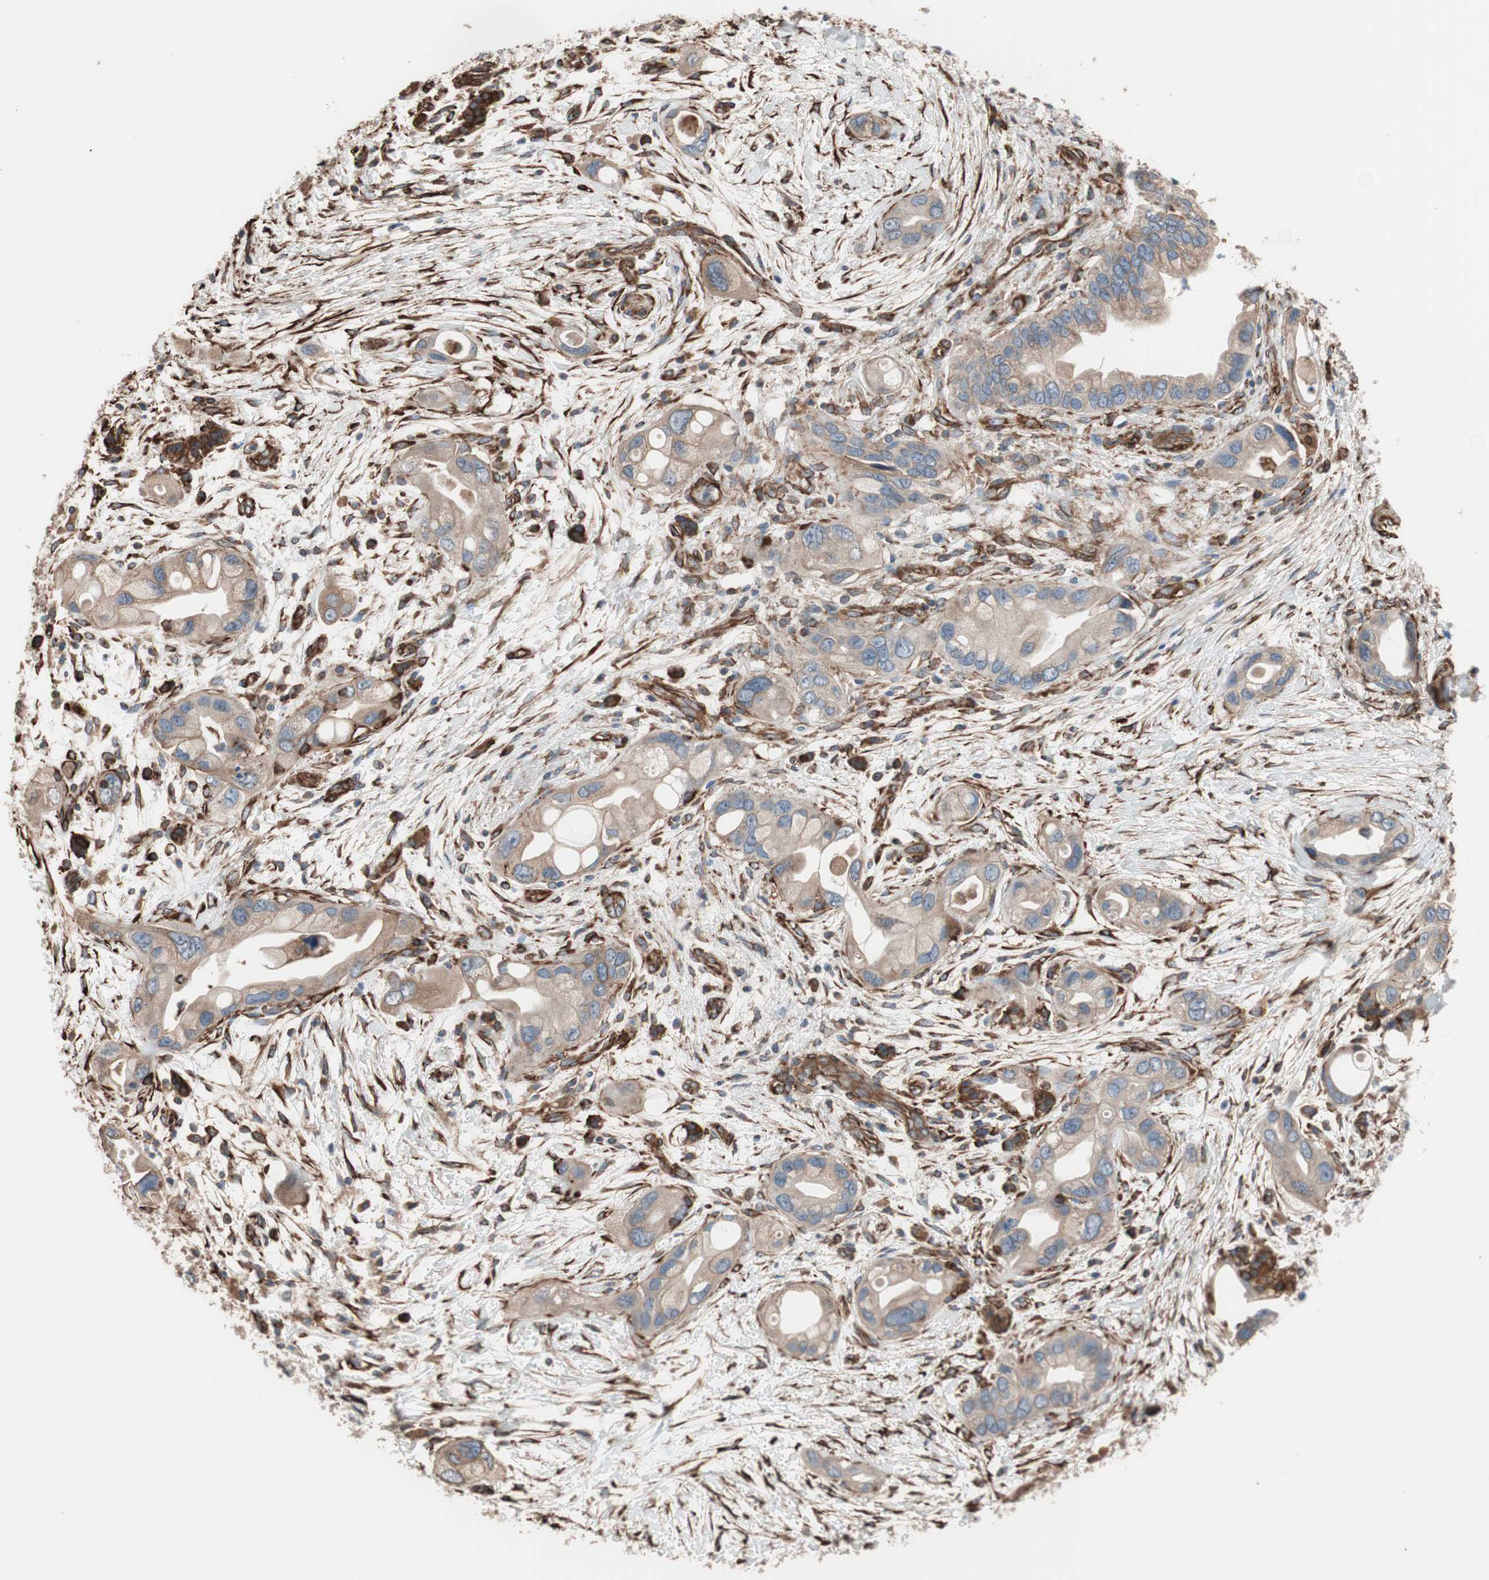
{"staining": {"intensity": "moderate", "quantity": ">75%", "location": "cytoplasmic/membranous"}, "tissue": "pancreatic cancer", "cell_type": "Tumor cells", "image_type": "cancer", "snomed": [{"axis": "morphology", "description": "Adenocarcinoma, NOS"}, {"axis": "topography", "description": "Pancreas"}], "caption": "Moderate cytoplasmic/membranous expression is seen in approximately >75% of tumor cells in pancreatic cancer (adenocarcinoma).", "gene": "GPSM2", "patient": {"sex": "female", "age": 77}}